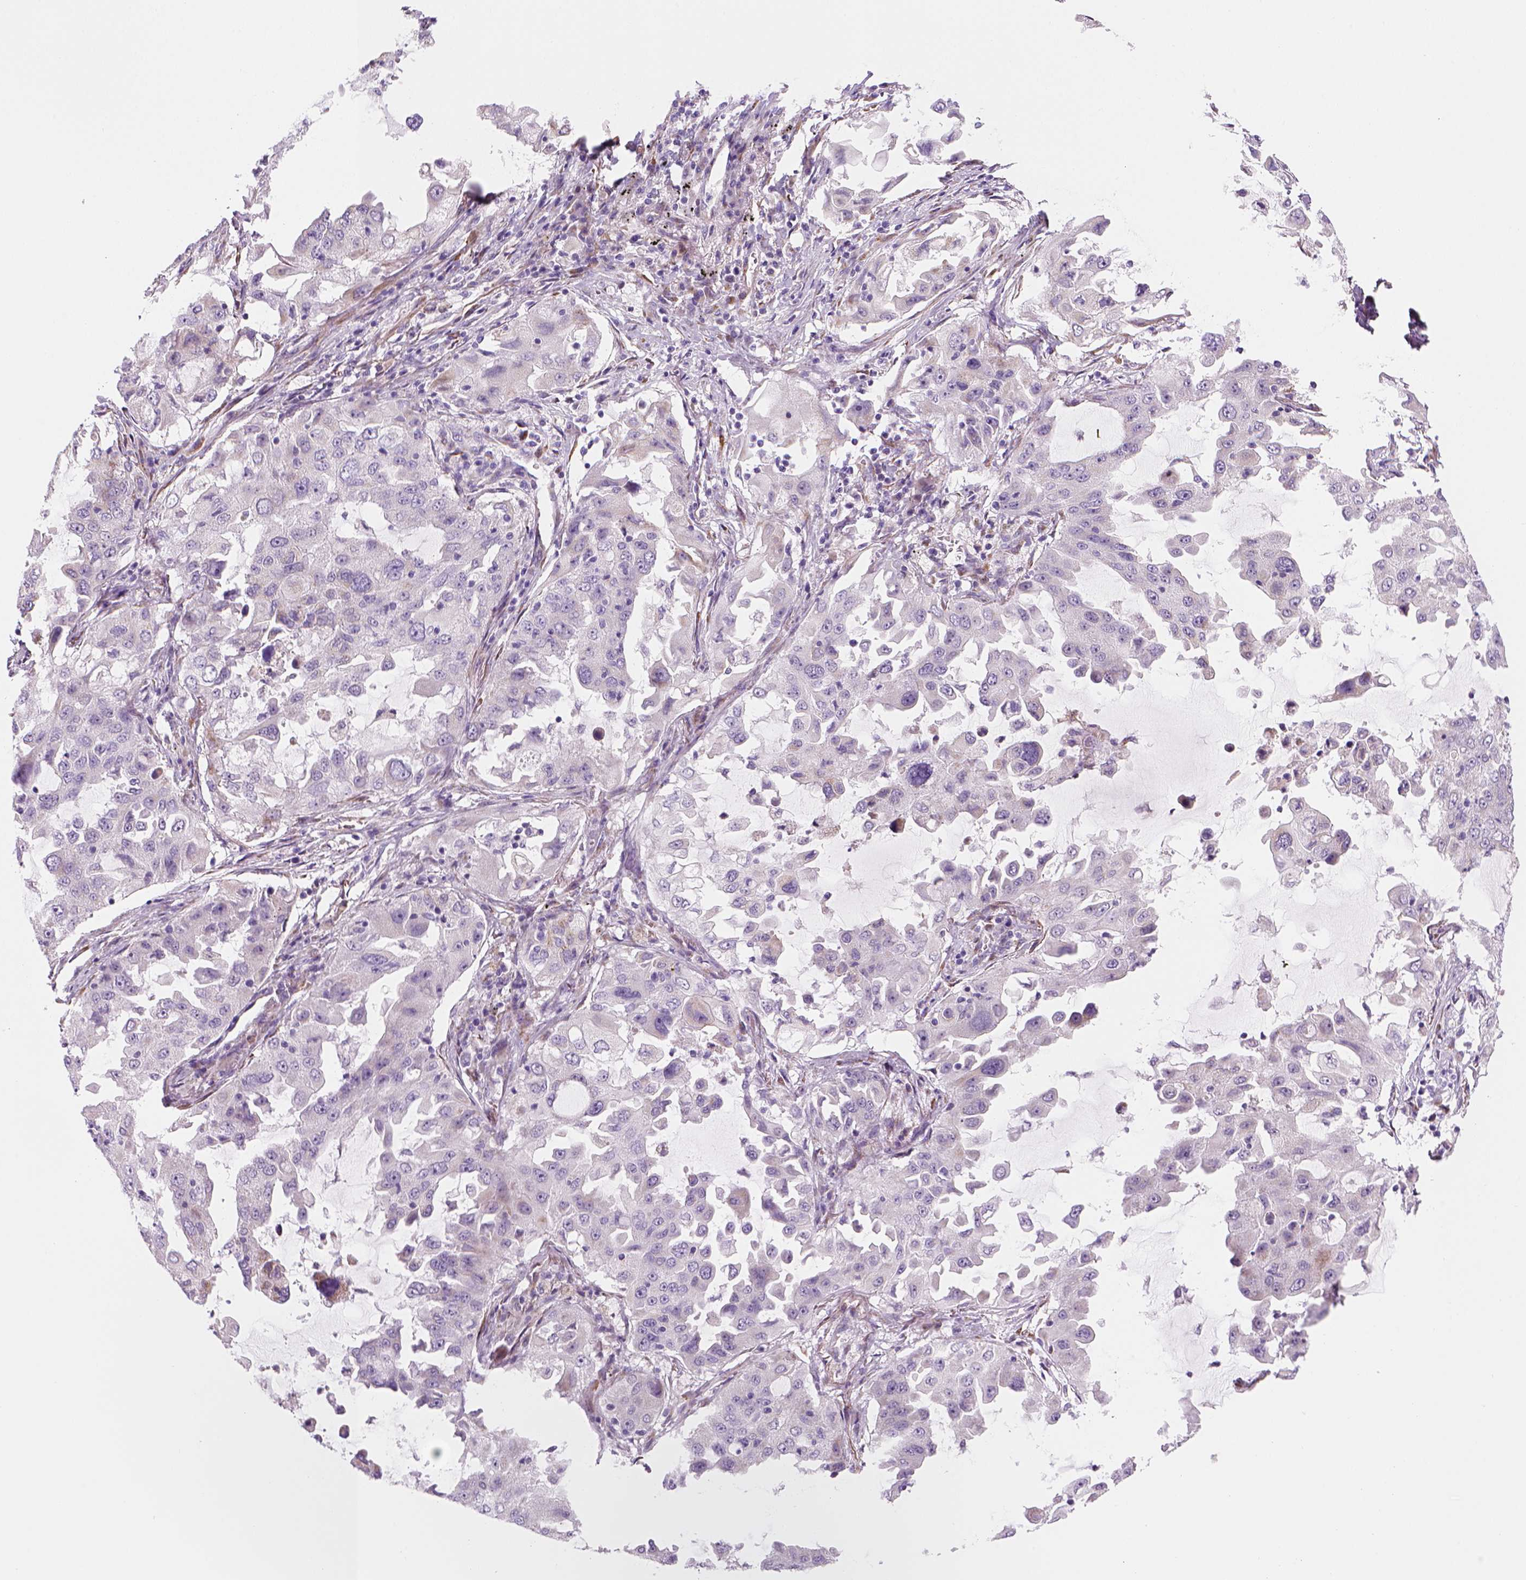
{"staining": {"intensity": "negative", "quantity": "none", "location": "none"}, "tissue": "lung cancer", "cell_type": "Tumor cells", "image_type": "cancer", "snomed": [{"axis": "morphology", "description": "Adenocarcinoma, NOS"}, {"axis": "topography", "description": "Lung"}], "caption": "There is no significant positivity in tumor cells of lung adenocarcinoma.", "gene": "CES2", "patient": {"sex": "female", "age": 61}}